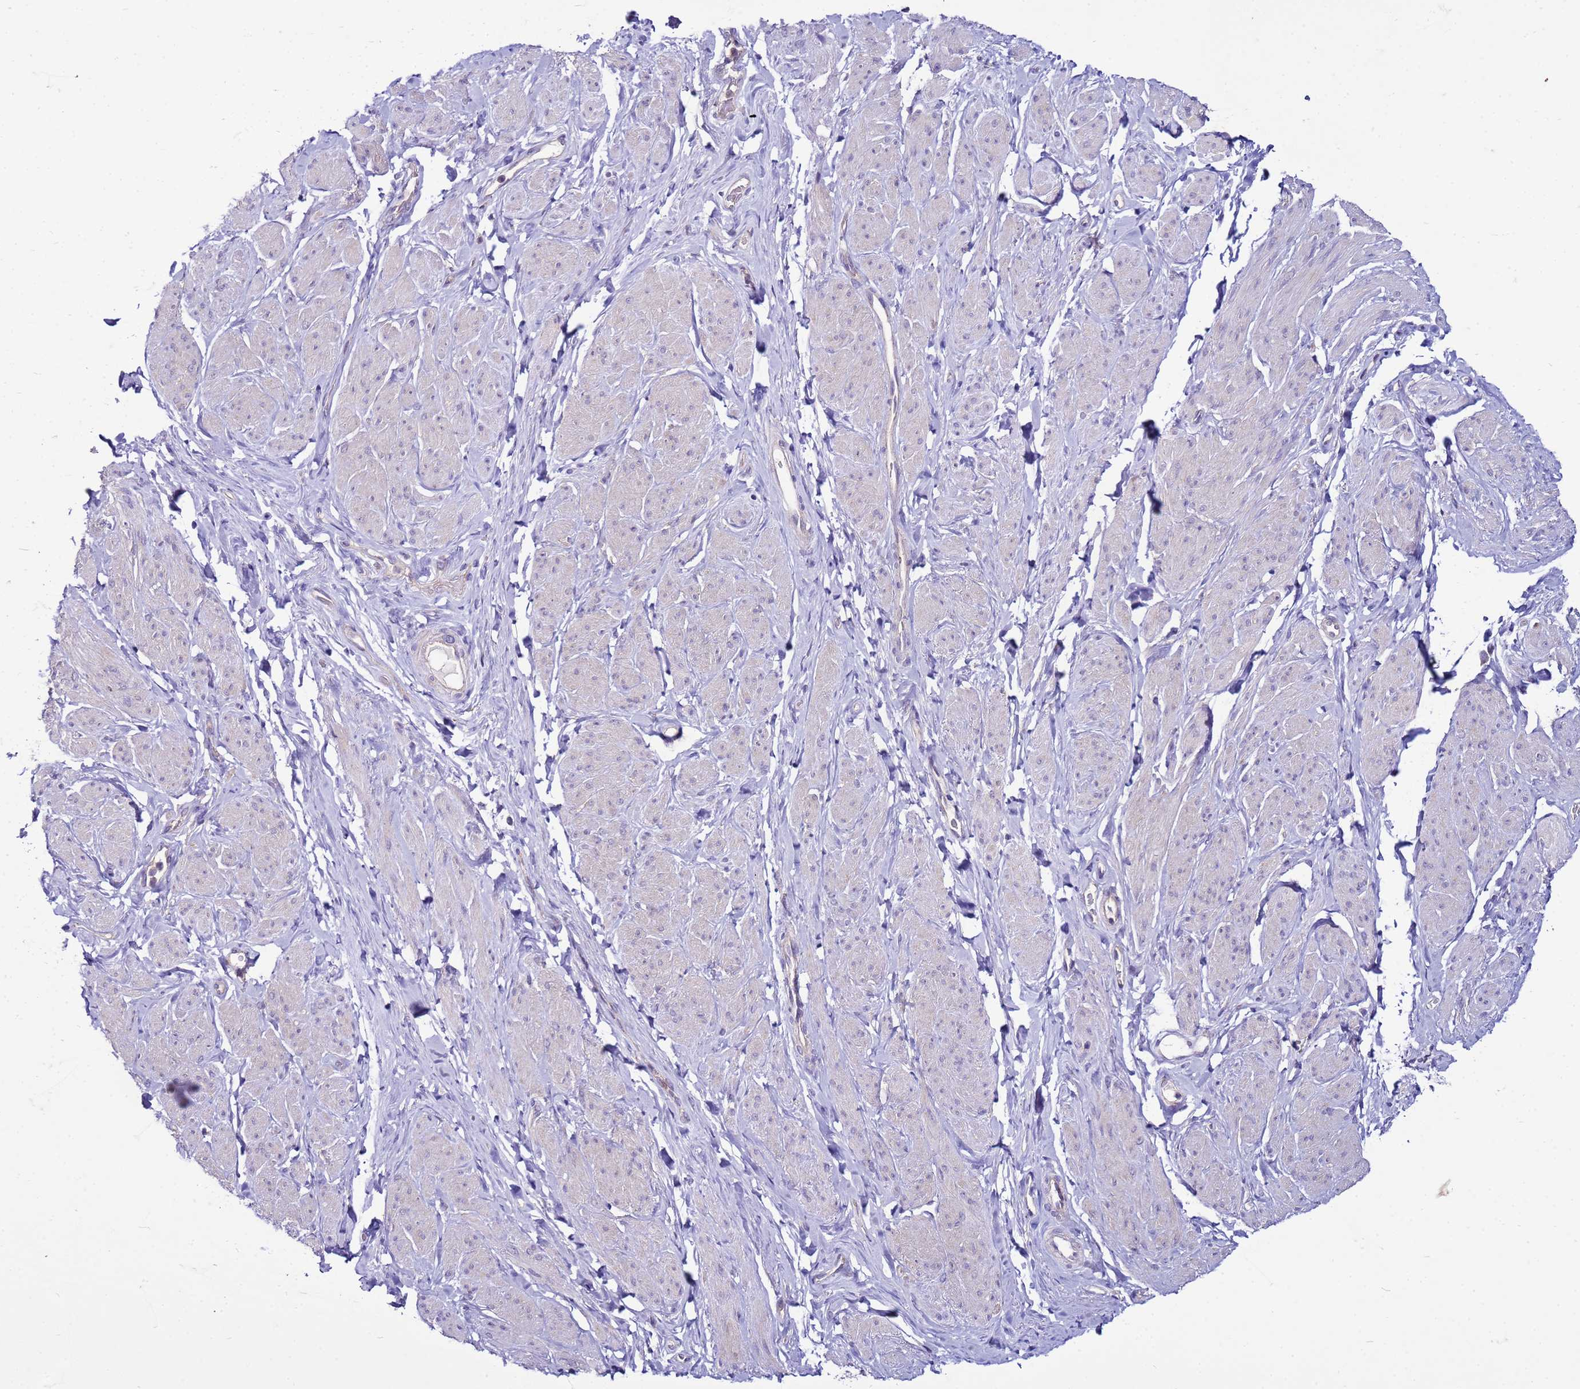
{"staining": {"intensity": "negative", "quantity": "none", "location": "none"}, "tissue": "smooth muscle", "cell_type": "Smooth muscle cells", "image_type": "normal", "snomed": [{"axis": "morphology", "description": "Normal tissue, NOS"}, {"axis": "topography", "description": "Smooth muscle"}, {"axis": "topography", "description": "Peripheral nerve tissue"}], "caption": "Immunohistochemistry image of benign smooth muscle: human smooth muscle stained with DAB reveals no significant protein staining in smooth muscle cells.", "gene": "PKD1", "patient": {"sex": "male", "age": 69}}